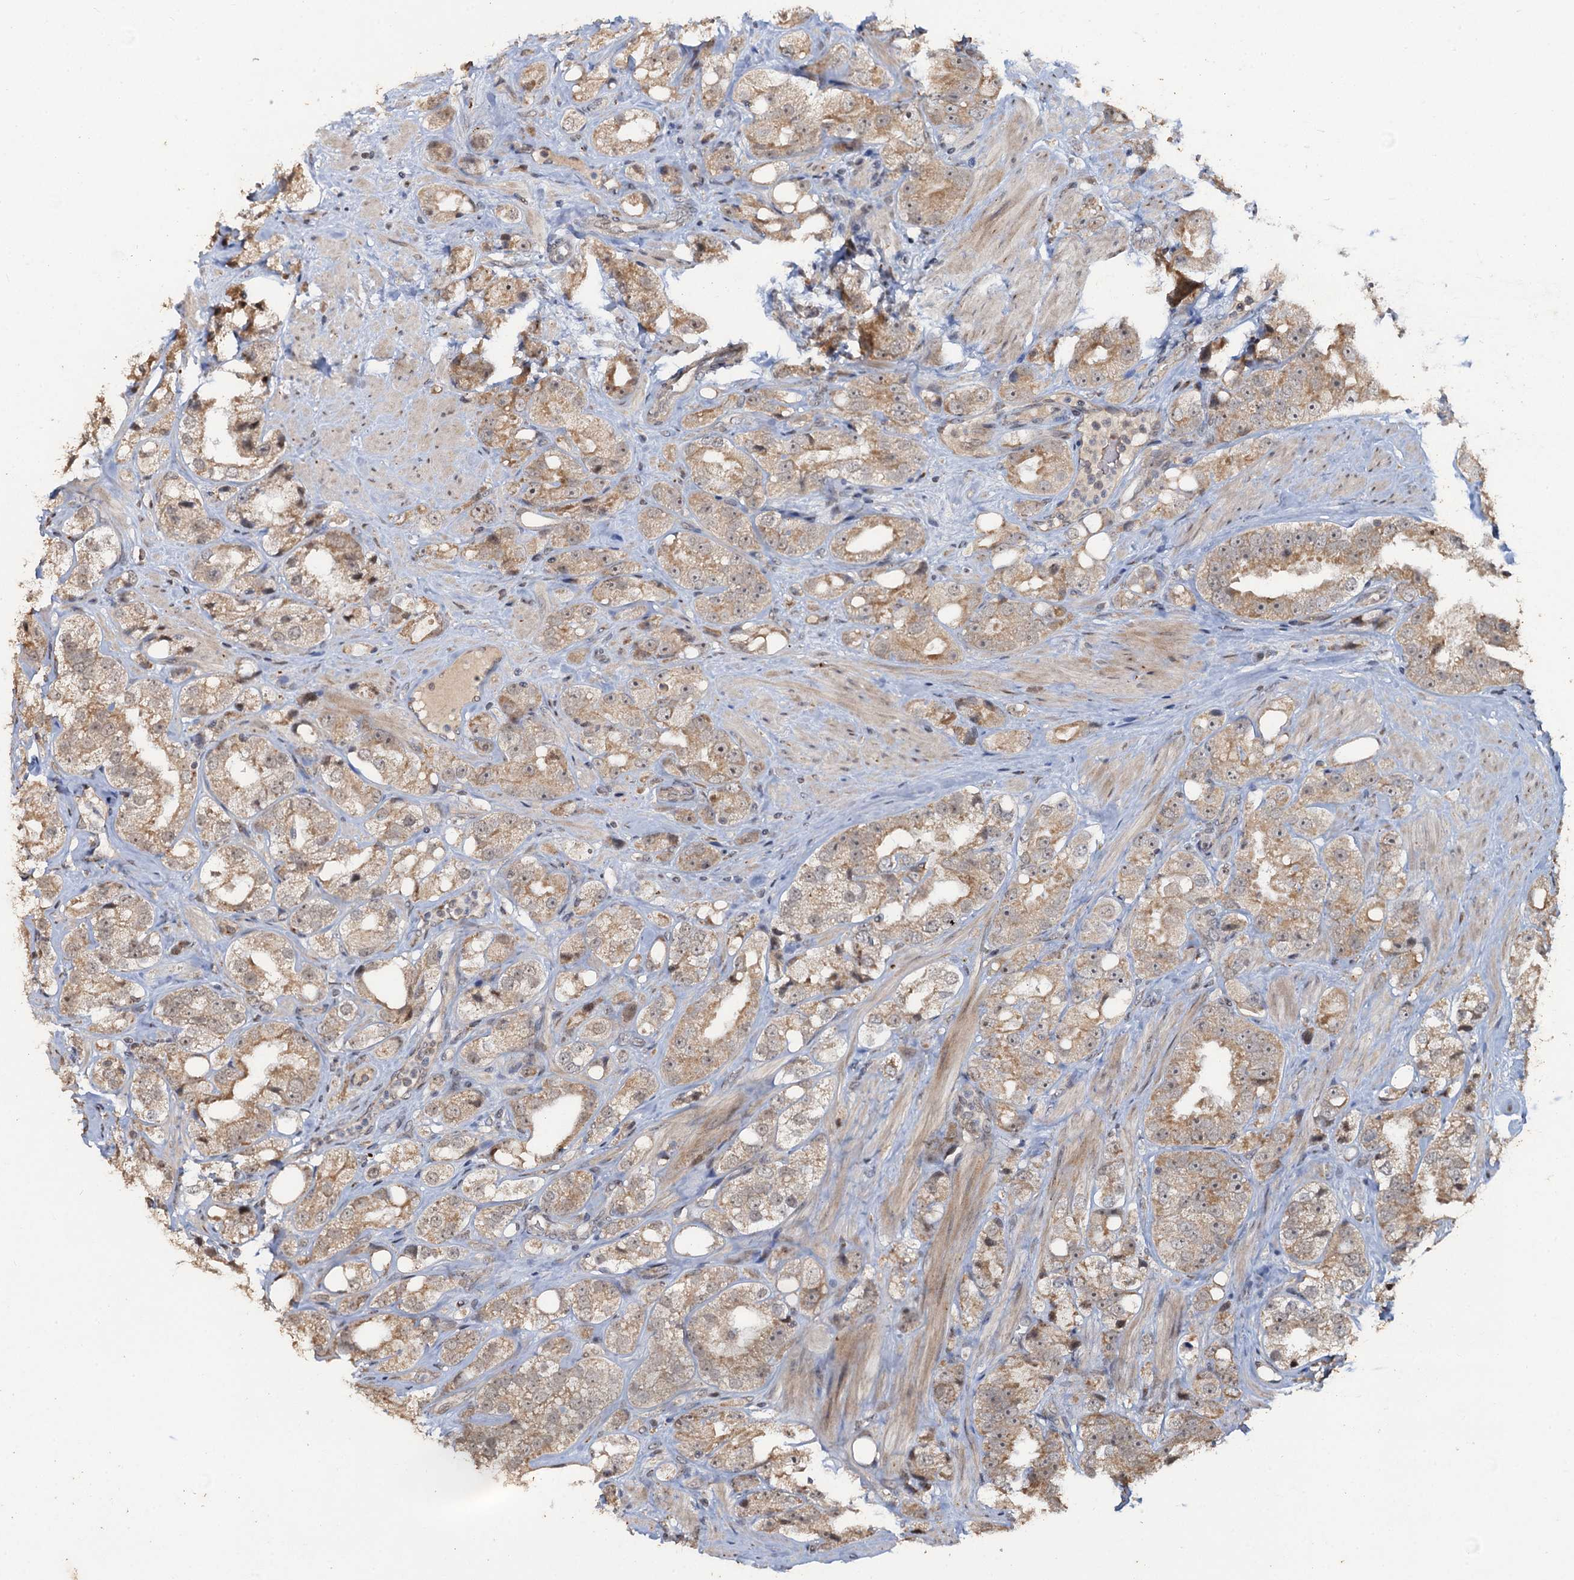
{"staining": {"intensity": "moderate", "quantity": "25%-75%", "location": "cytoplasmic/membranous"}, "tissue": "prostate cancer", "cell_type": "Tumor cells", "image_type": "cancer", "snomed": [{"axis": "morphology", "description": "Adenocarcinoma, NOS"}, {"axis": "topography", "description": "Prostate"}], "caption": "Prostate adenocarcinoma stained with a protein marker exhibits moderate staining in tumor cells.", "gene": "REP15", "patient": {"sex": "male", "age": 79}}